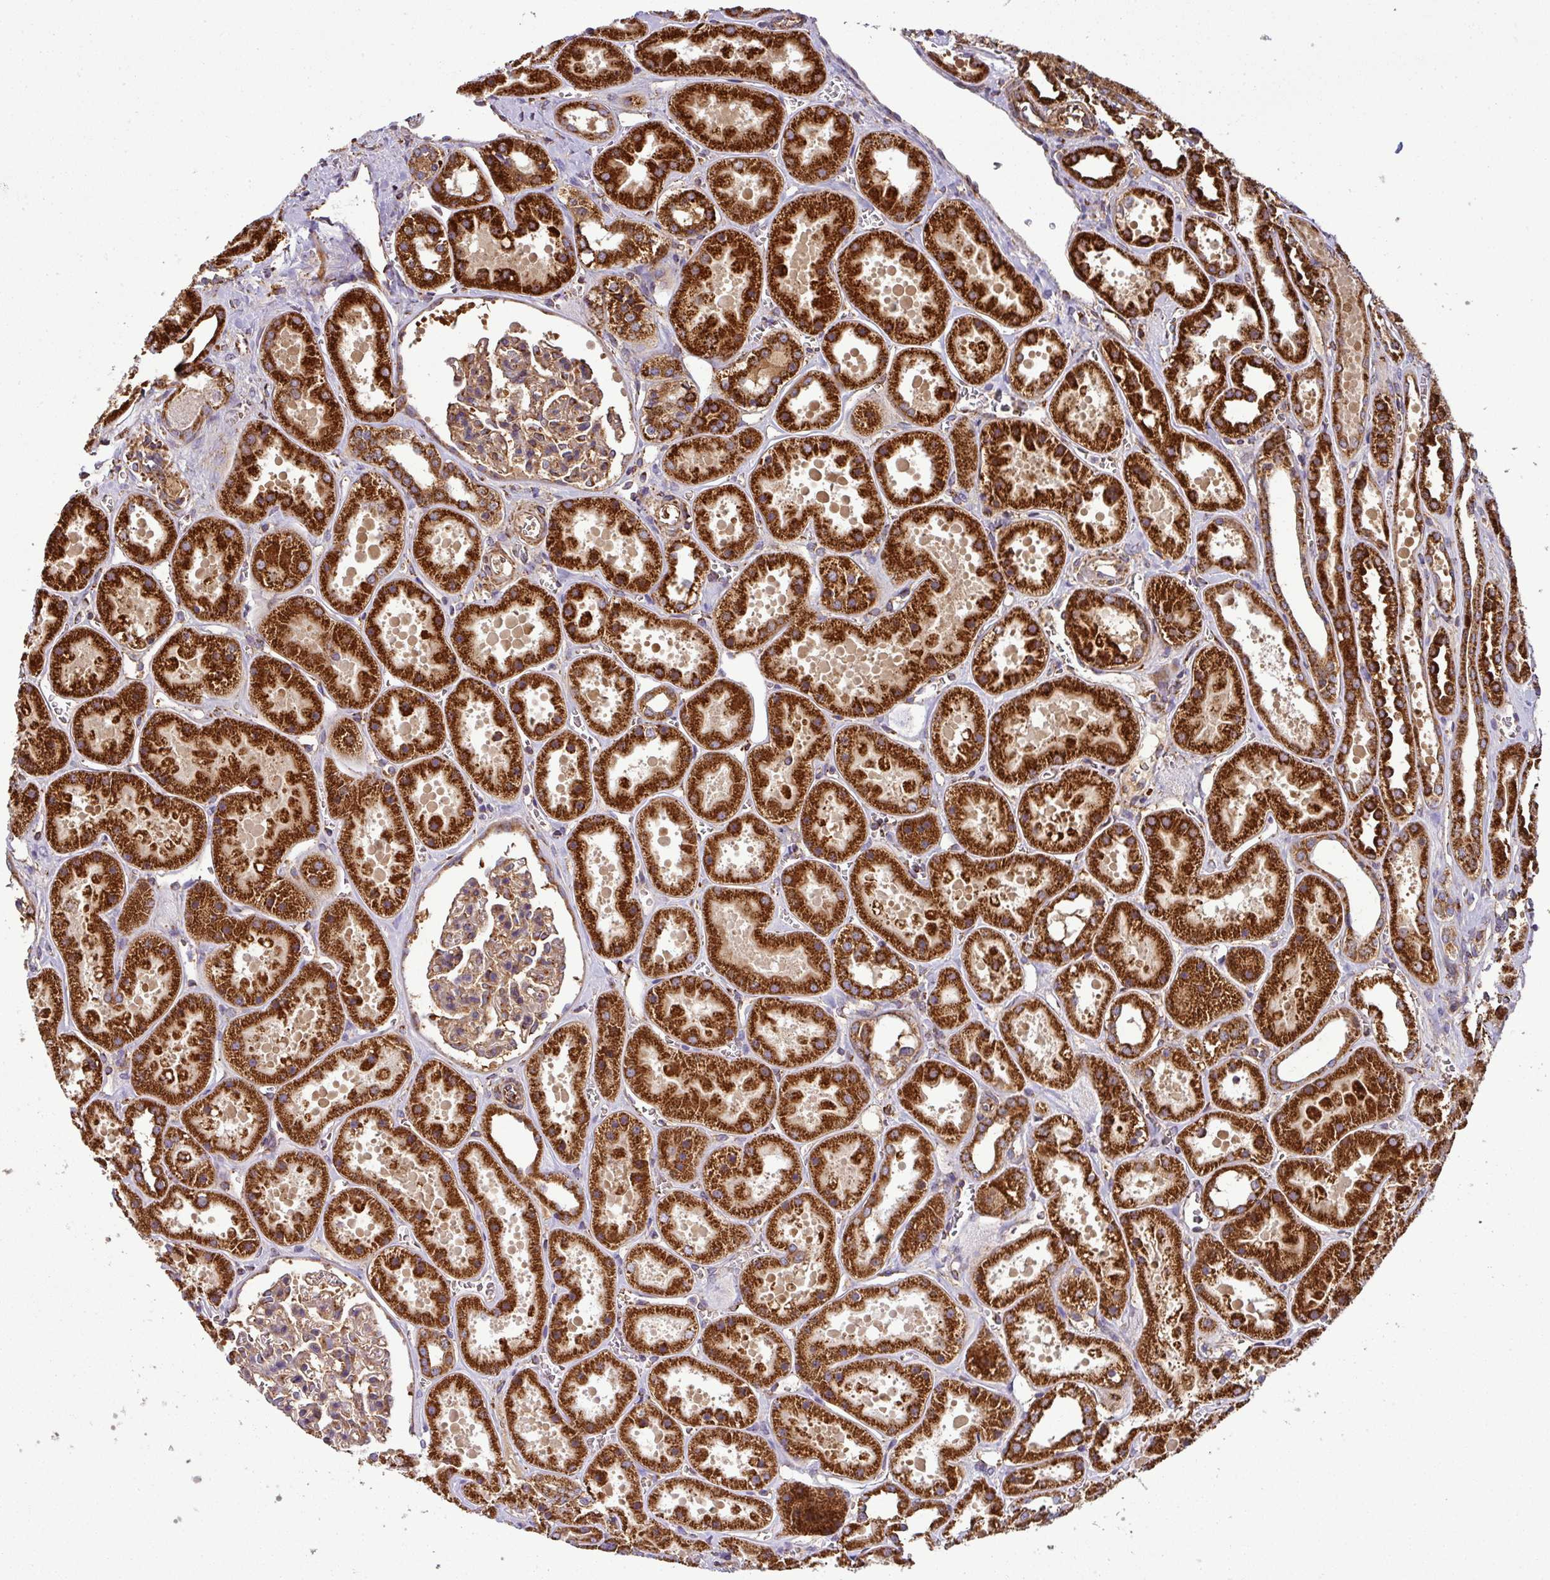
{"staining": {"intensity": "moderate", "quantity": "25%-75%", "location": "cytoplasmic/membranous"}, "tissue": "kidney", "cell_type": "Cells in glomeruli", "image_type": "normal", "snomed": [{"axis": "morphology", "description": "Normal tissue, NOS"}, {"axis": "topography", "description": "Kidney"}], "caption": "A brown stain highlights moderate cytoplasmic/membranous staining of a protein in cells in glomeruli of unremarkable human kidney.", "gene": "PRELID3B", "patient": {"sex": "female", "age": 41}}